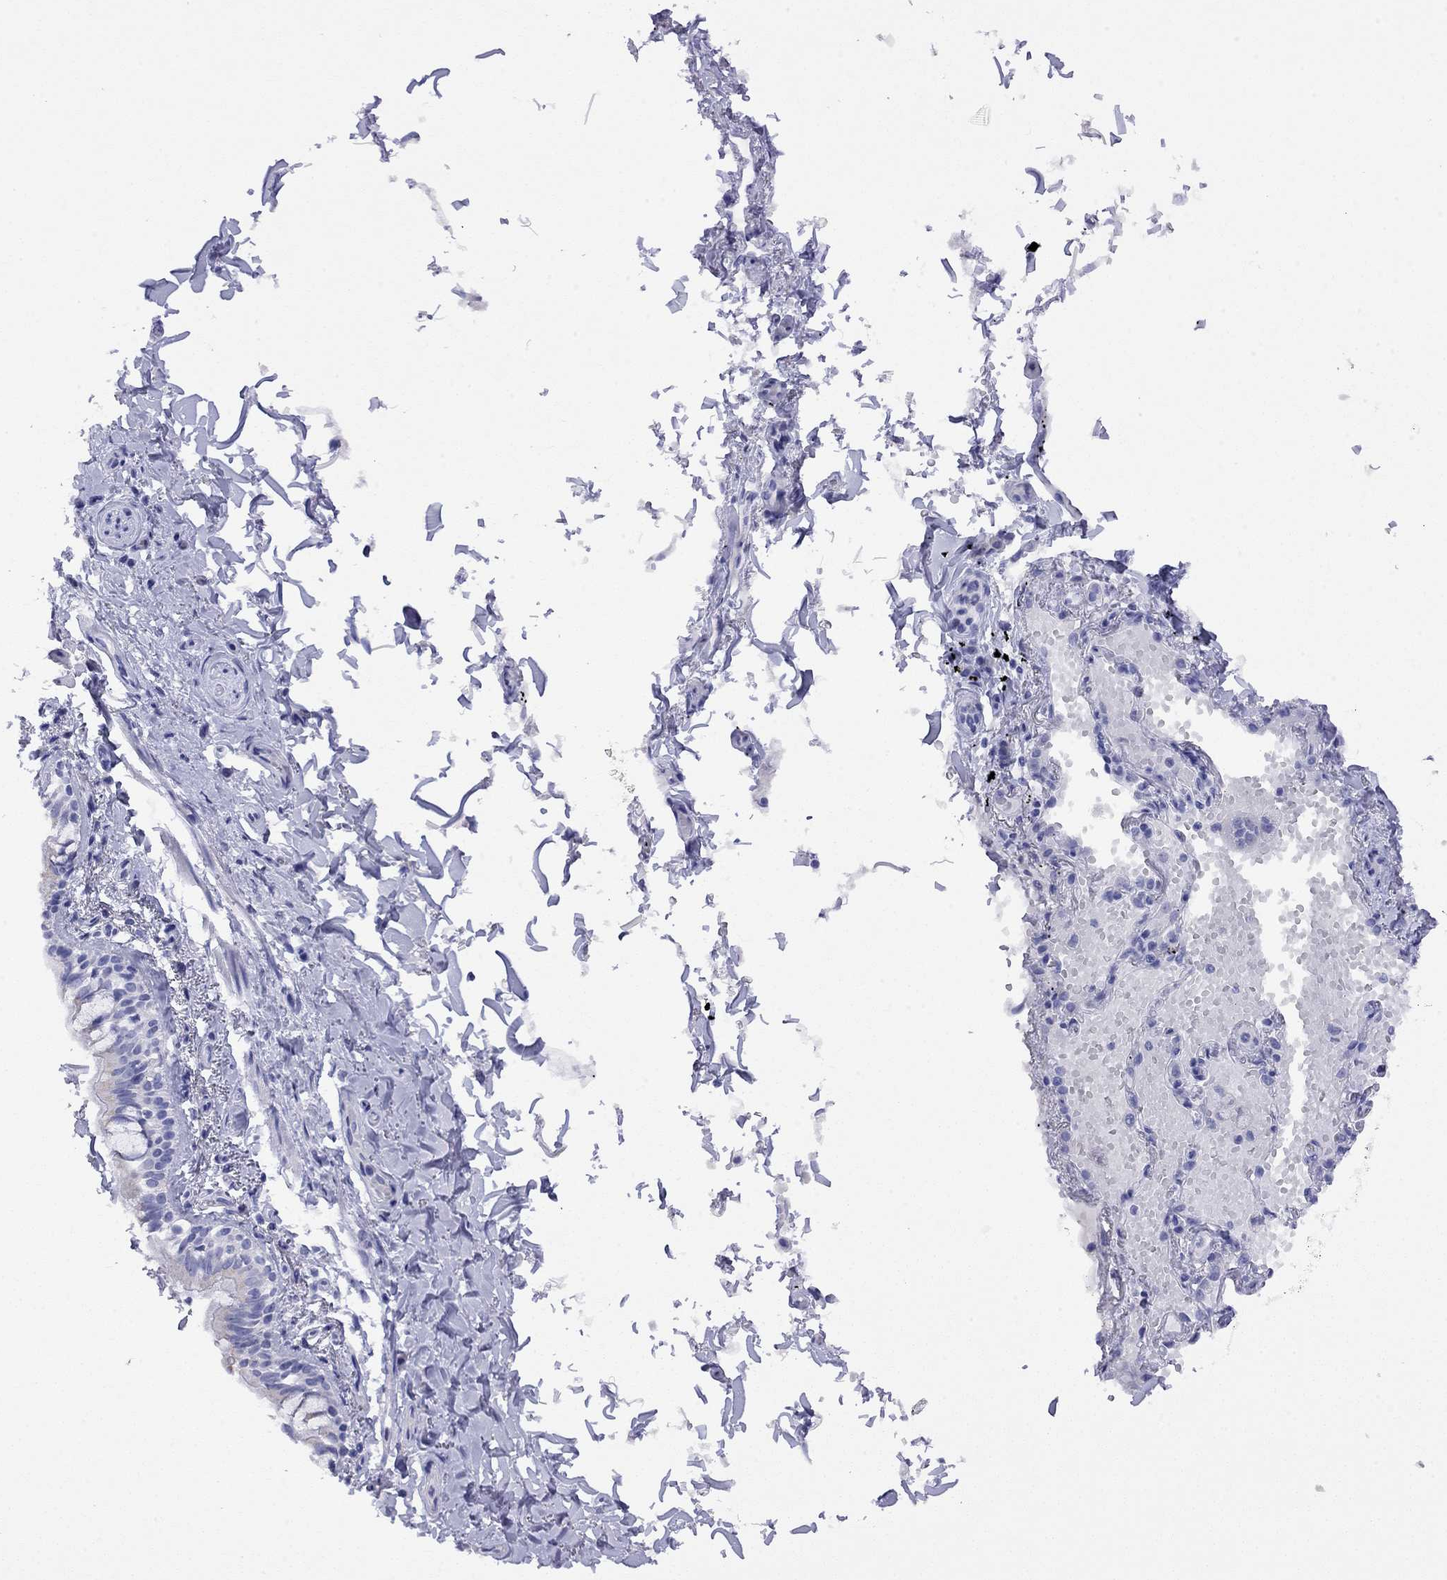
{"staining": {"intensity": "negative", "quantity": "none", "location": "none"}, "tissue": "bronchus", "cell_type": "Respiratory epithelial cells", "image_type": "normal", "snomed": [{"axis": "morphology", "description": "Normal tissue, NOS"}, {"axis": "topography", "description": "Lymph node"}, {"axis": "topography", "description": "Cartilage tissue"}, {"axis": "topography", "description": "Bronchus"}], "caption": "This is an immunohistochemistry photomicrograph of benign bronchus. There is no staining in respiratory epithelial cells.", "gene": "FIGLA", "patient": {"sex": "female", "age": 70}}